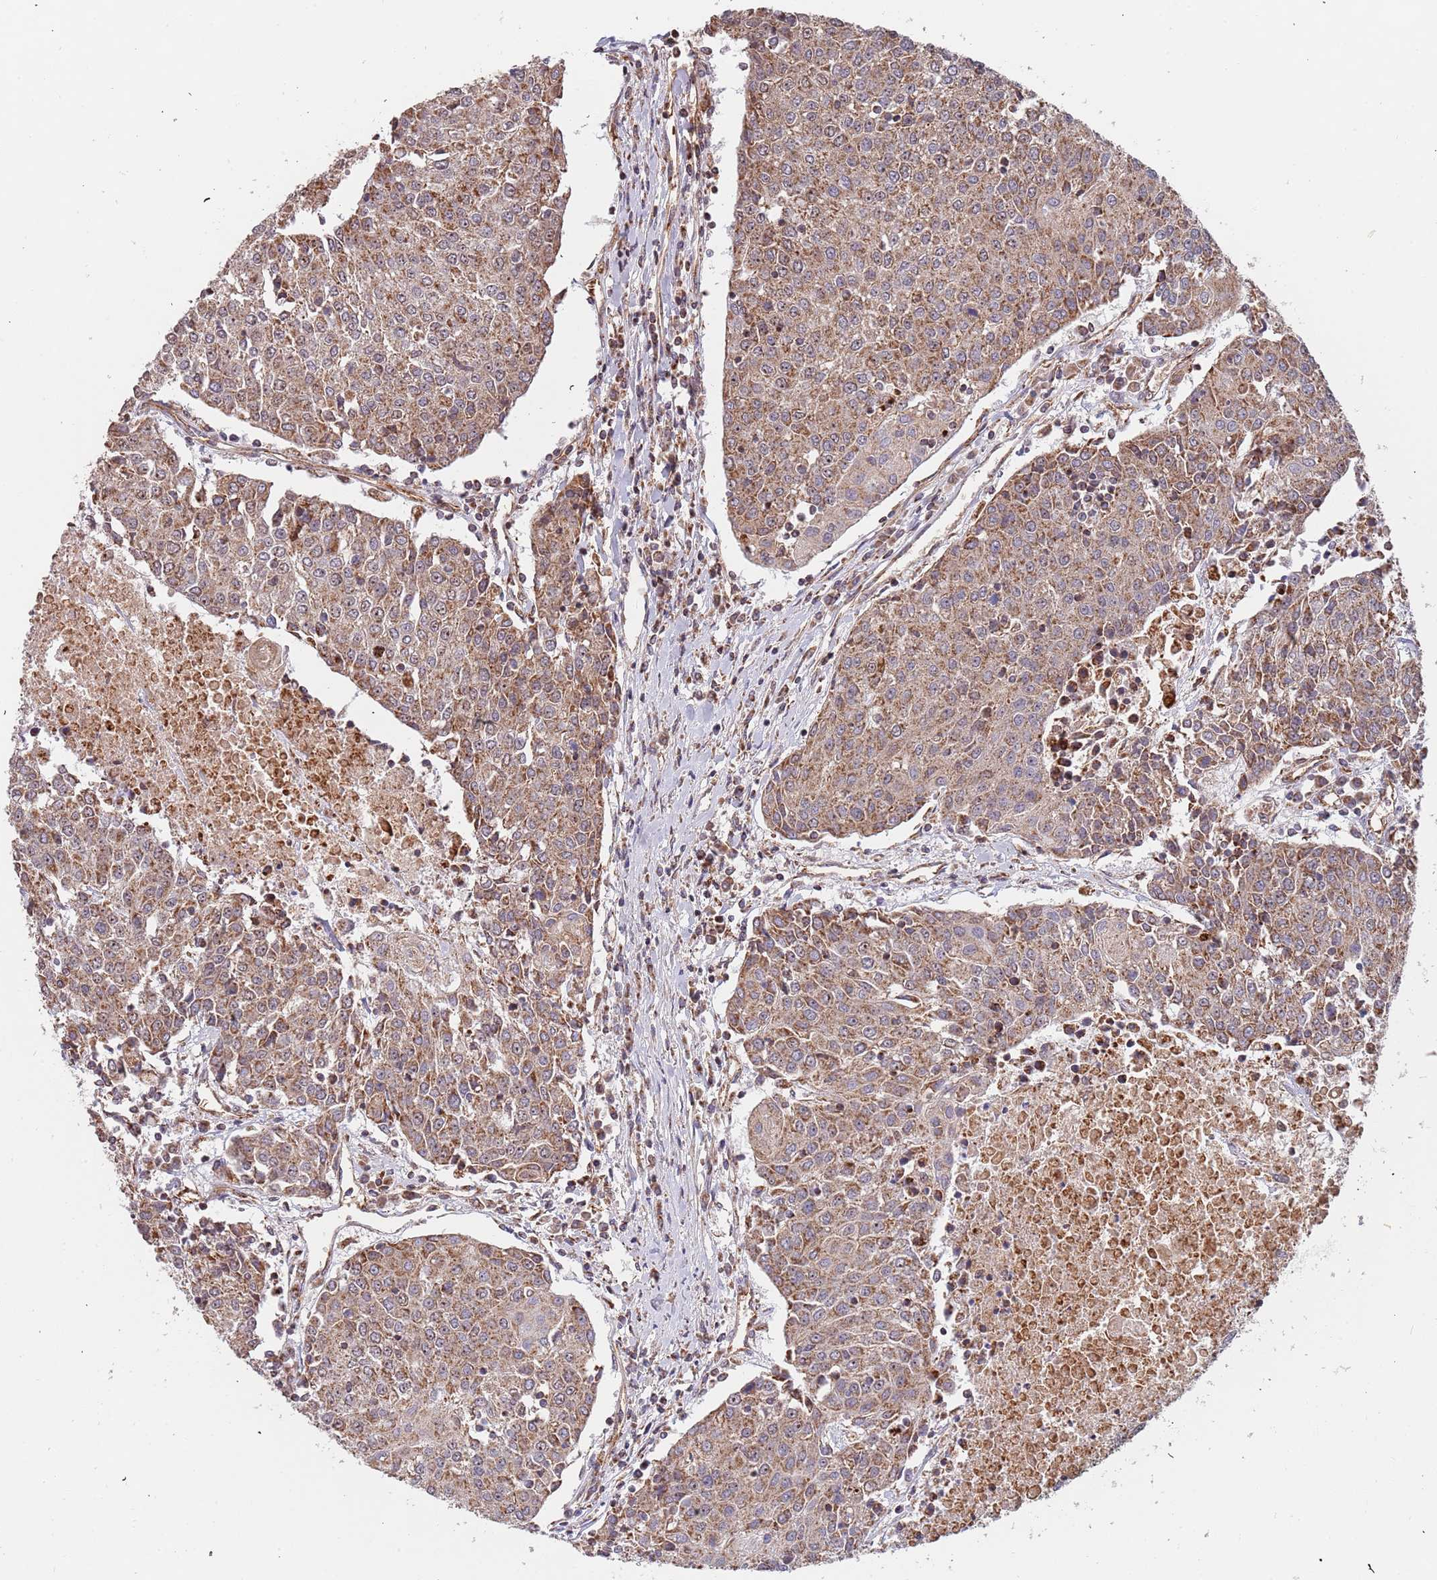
{"staining": {"intensity": "moderate", "quantity": ">75%", "location": "cytoplasmic/membranous"}, "tissue": "urothelial cancer", "cell_type": "Tumor cells", "image_type": "cancer", "snomed": [{"axis": "morphology", "description": "Urothelial carcinoma, High grade"}, {"axis": "topography", "description": "Urinary bladder"}], "caption": "IHC micrograph of urothelial carcinoma (high-grade) stained for a protein (brown), which reveals medium levels of moderate cytoplasmic/membranous positivity in approximately >75% of tumor cells.", "gene": "DCHS1", "patient": {"sex": "female", "age": 85}}